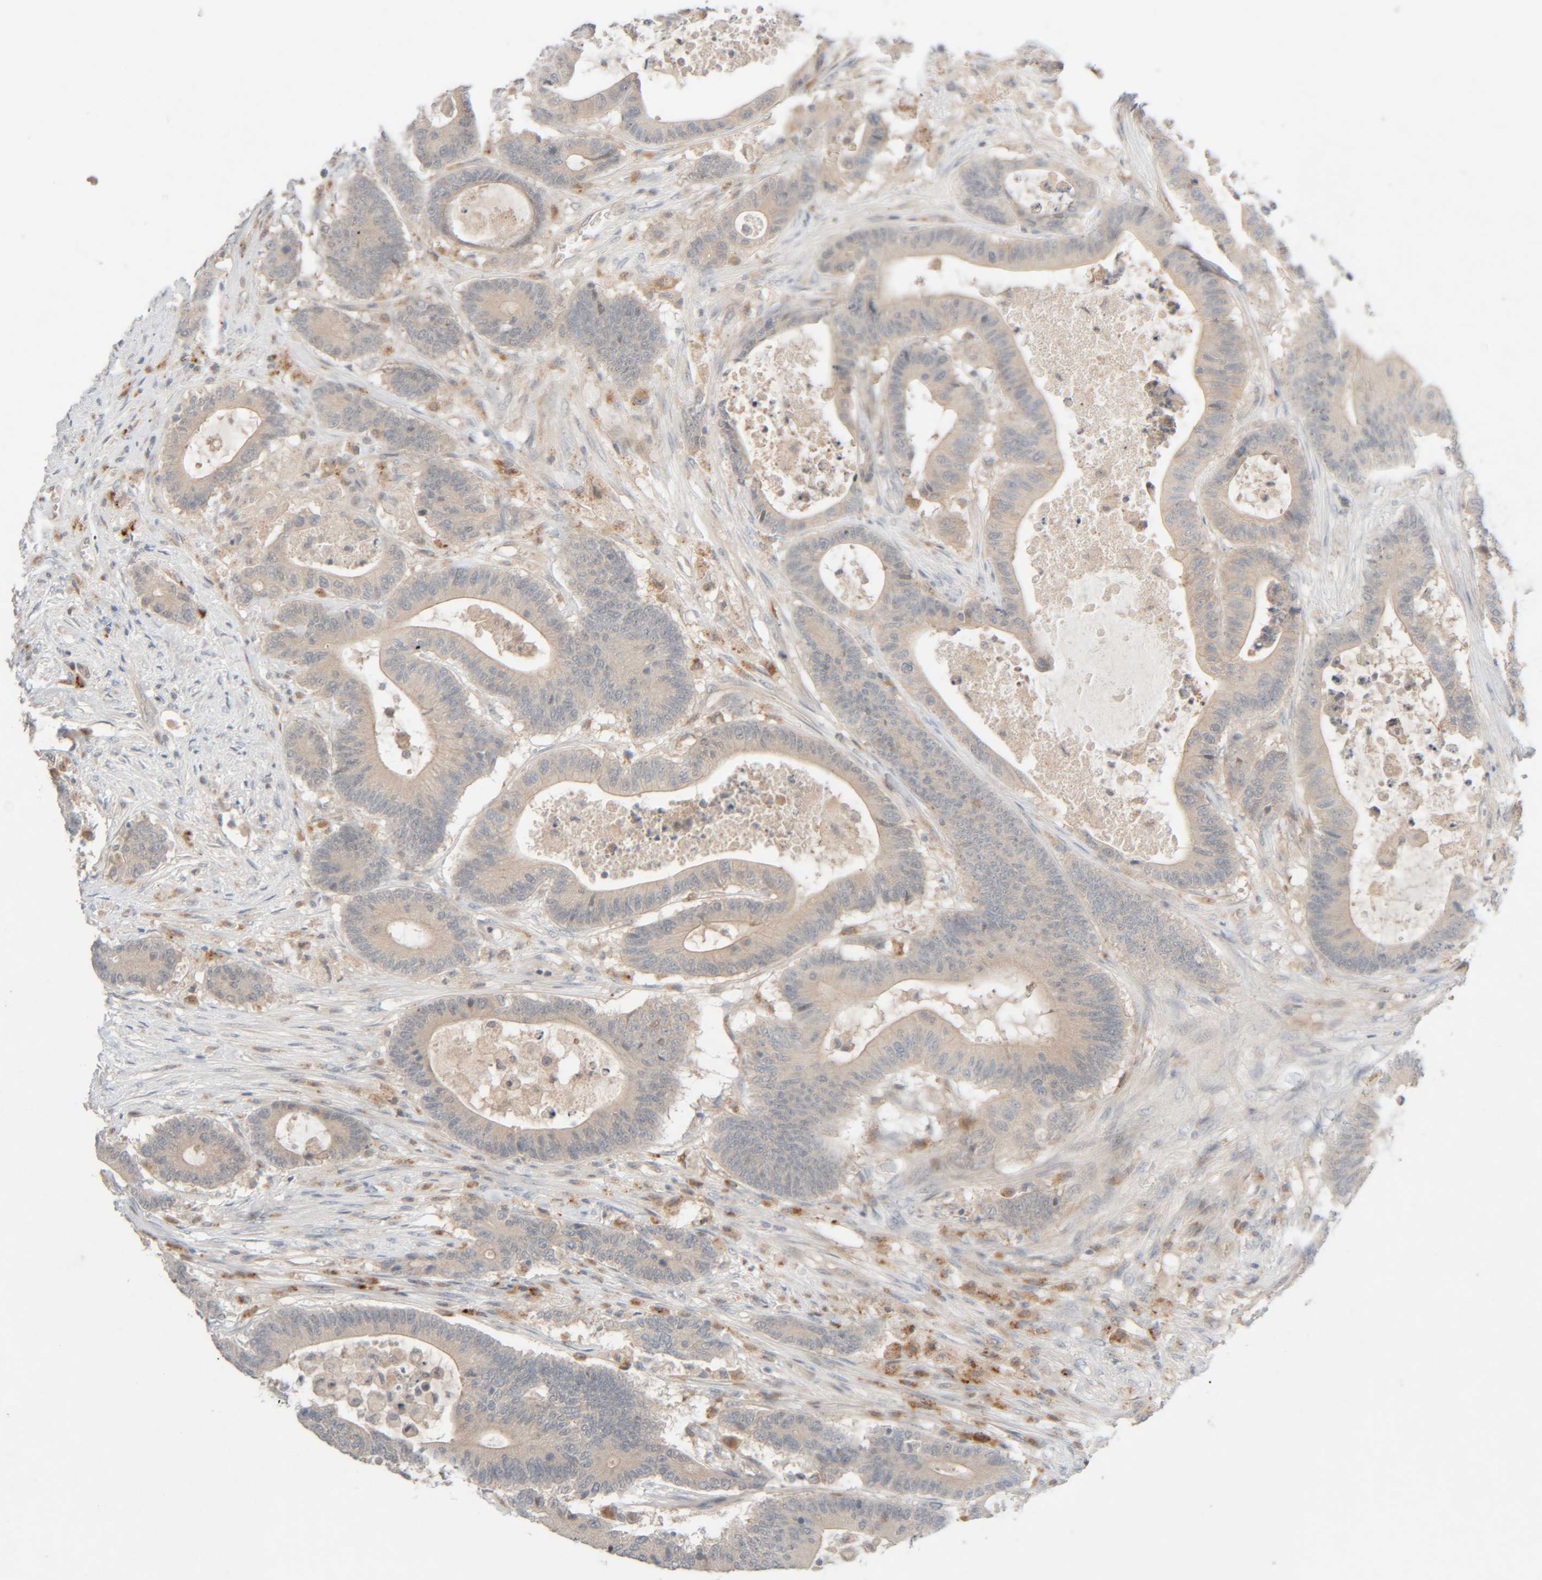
{"staining": {"intensity": "negative", "quantity": "none", "location": "none"}, "tissue": "colorectal cancer", "cell_type": "Tumor cells", "image_type": "cancer", "snomed": [{"axis": "morphology", "description": "Adenocarcinoma, NOS"}, {"axis": "topography", "description": "Colon"}], "caption": "IHC photomicrograph of adenocarcinoma (colorectal) stained for a protein (brown), which demonstrates no expression in tumor cells.", "gene": "CHKA", "patient": {"sex": "female", "age": 84}}